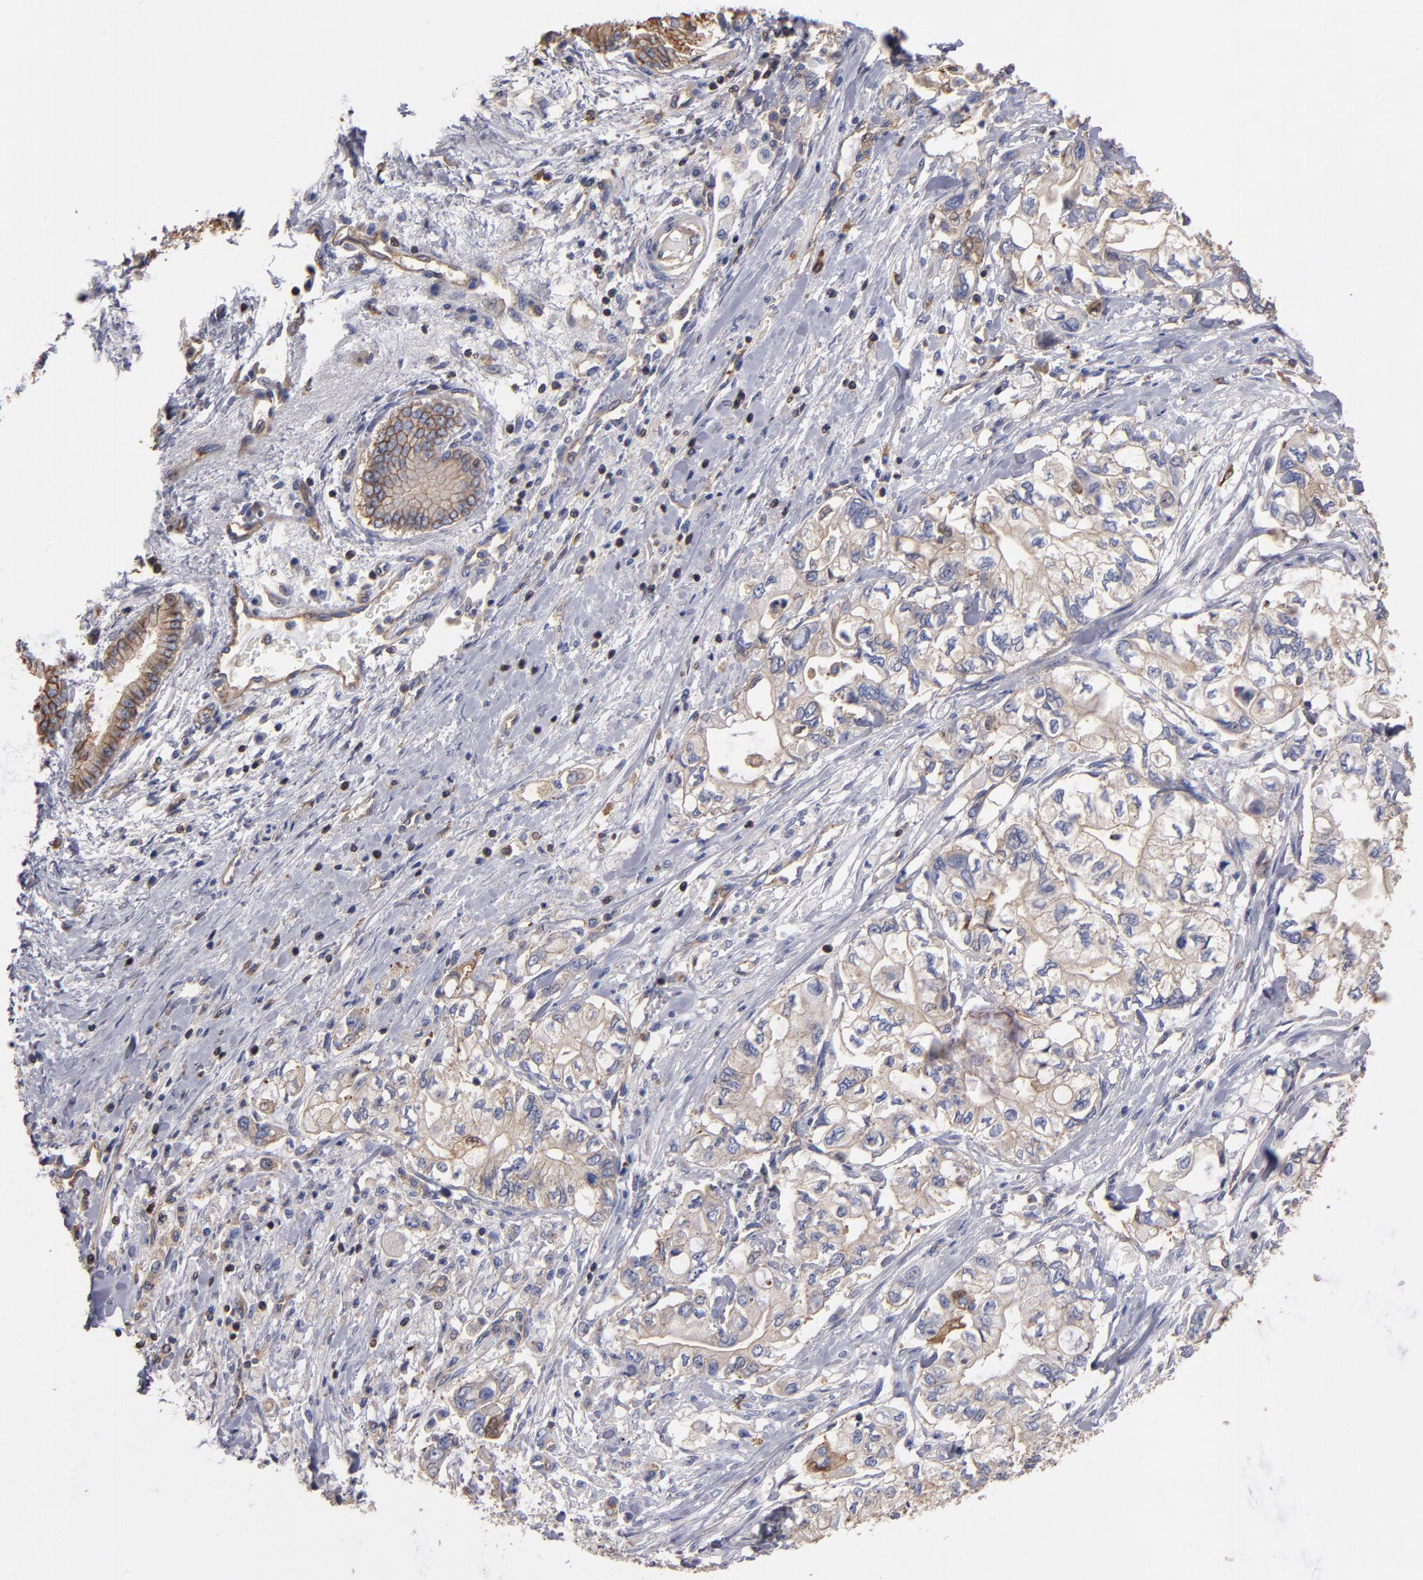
{"staining": {"intensity": "weak", "quantity": "25%-75%", "location": "cytoplasmic/membranous"}, "tissue": "pancreatic cancer", "cell_type": "Tumor cells", "image_type": "cancer", "snomed": [{"axis": "morphology", "description": "Adenocarcinoma, NOS"}, {"axis": "topography", "description": "Pancreas"}], "caption": "IHC (DAB) staining of pancreatic cancer shows weak cytoplasmic/membranous protein staining in approximately 25%-75% of tumor cells.", "gene": "ESYT2", "patient": {"sex": "male", "age": 79}}